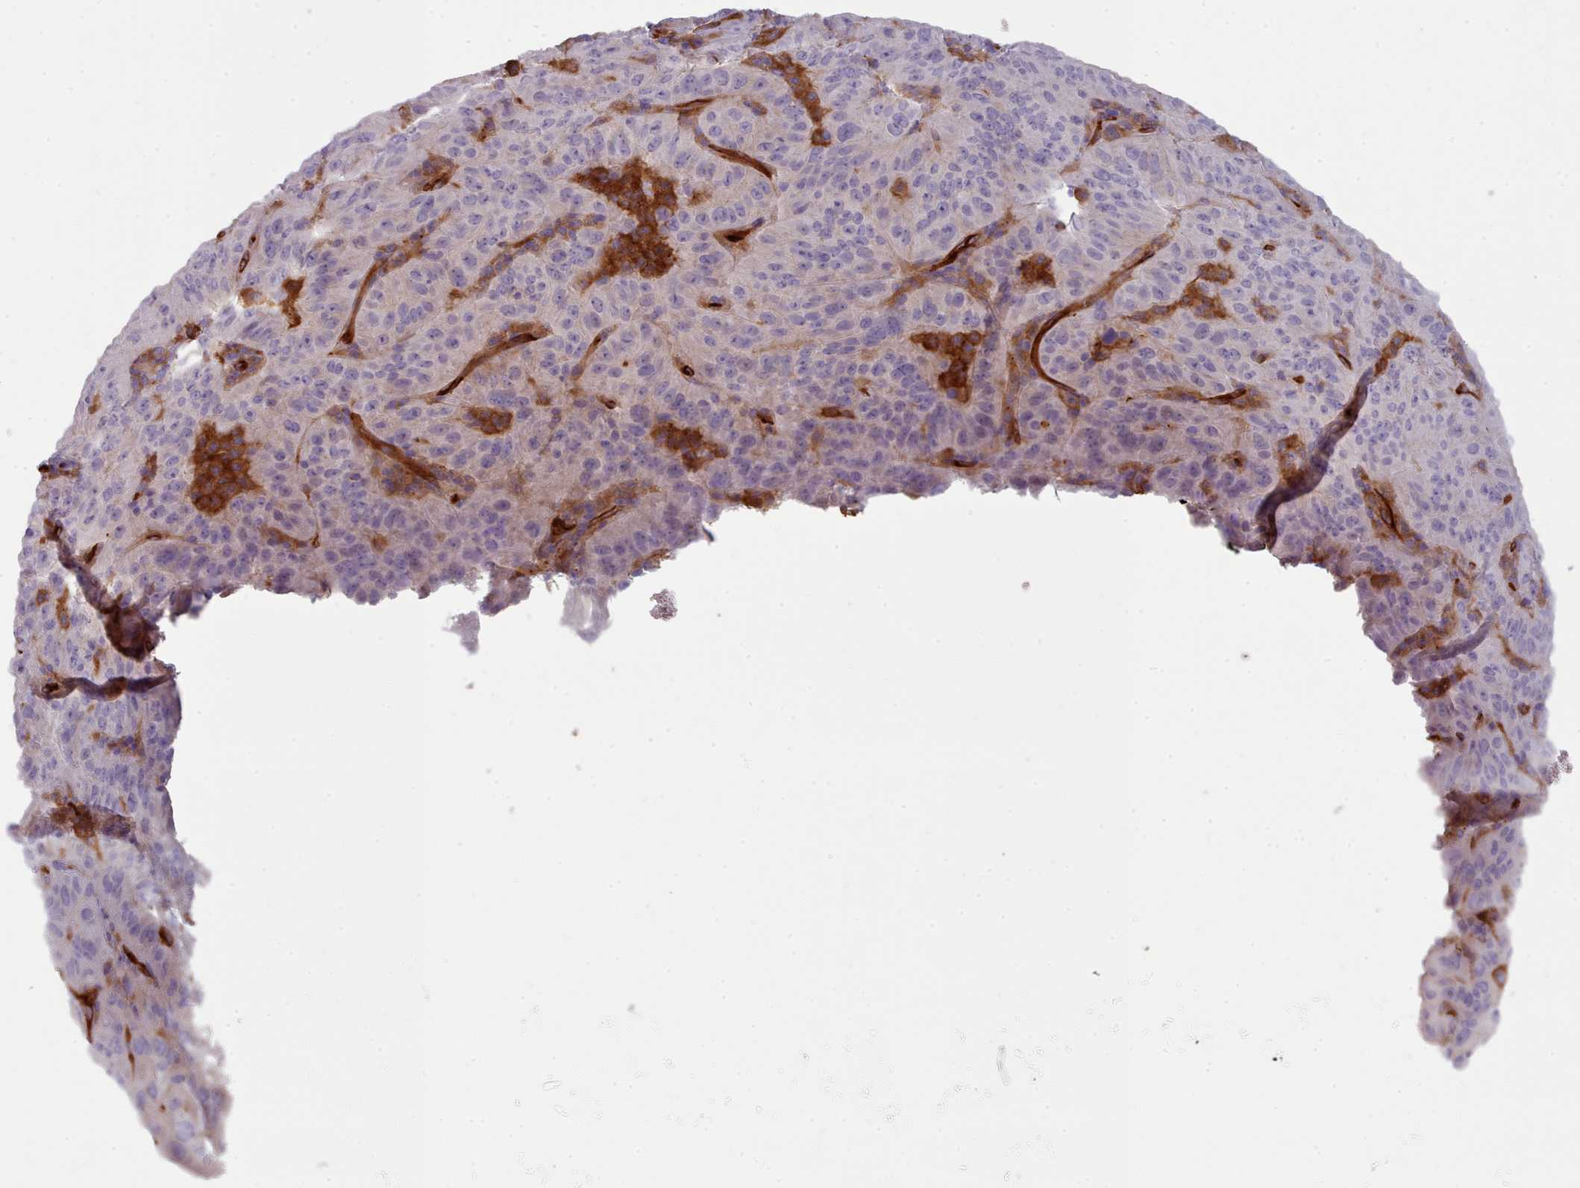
{"staining": {"intensity": "negative", "quantity": "none", "location": "none"}, "tissue": "pancreatic cancer", "cell_type": "Tumor cells", "image_type": "cancer", "snomed": [{"axis": "morphology", "description": "Adenocarcinoma, NOS"}, {"axis": "topography", "description": "Pancreas"}], "caption": "A photomicrograph of human pancreatic cancer is negative for staining in tumor cells. (Brightfield microscopy of DAB immunohistochemistry at high magnification).", "gene": "CD300LF", "patient": {"sex": "male", "age": 63}}